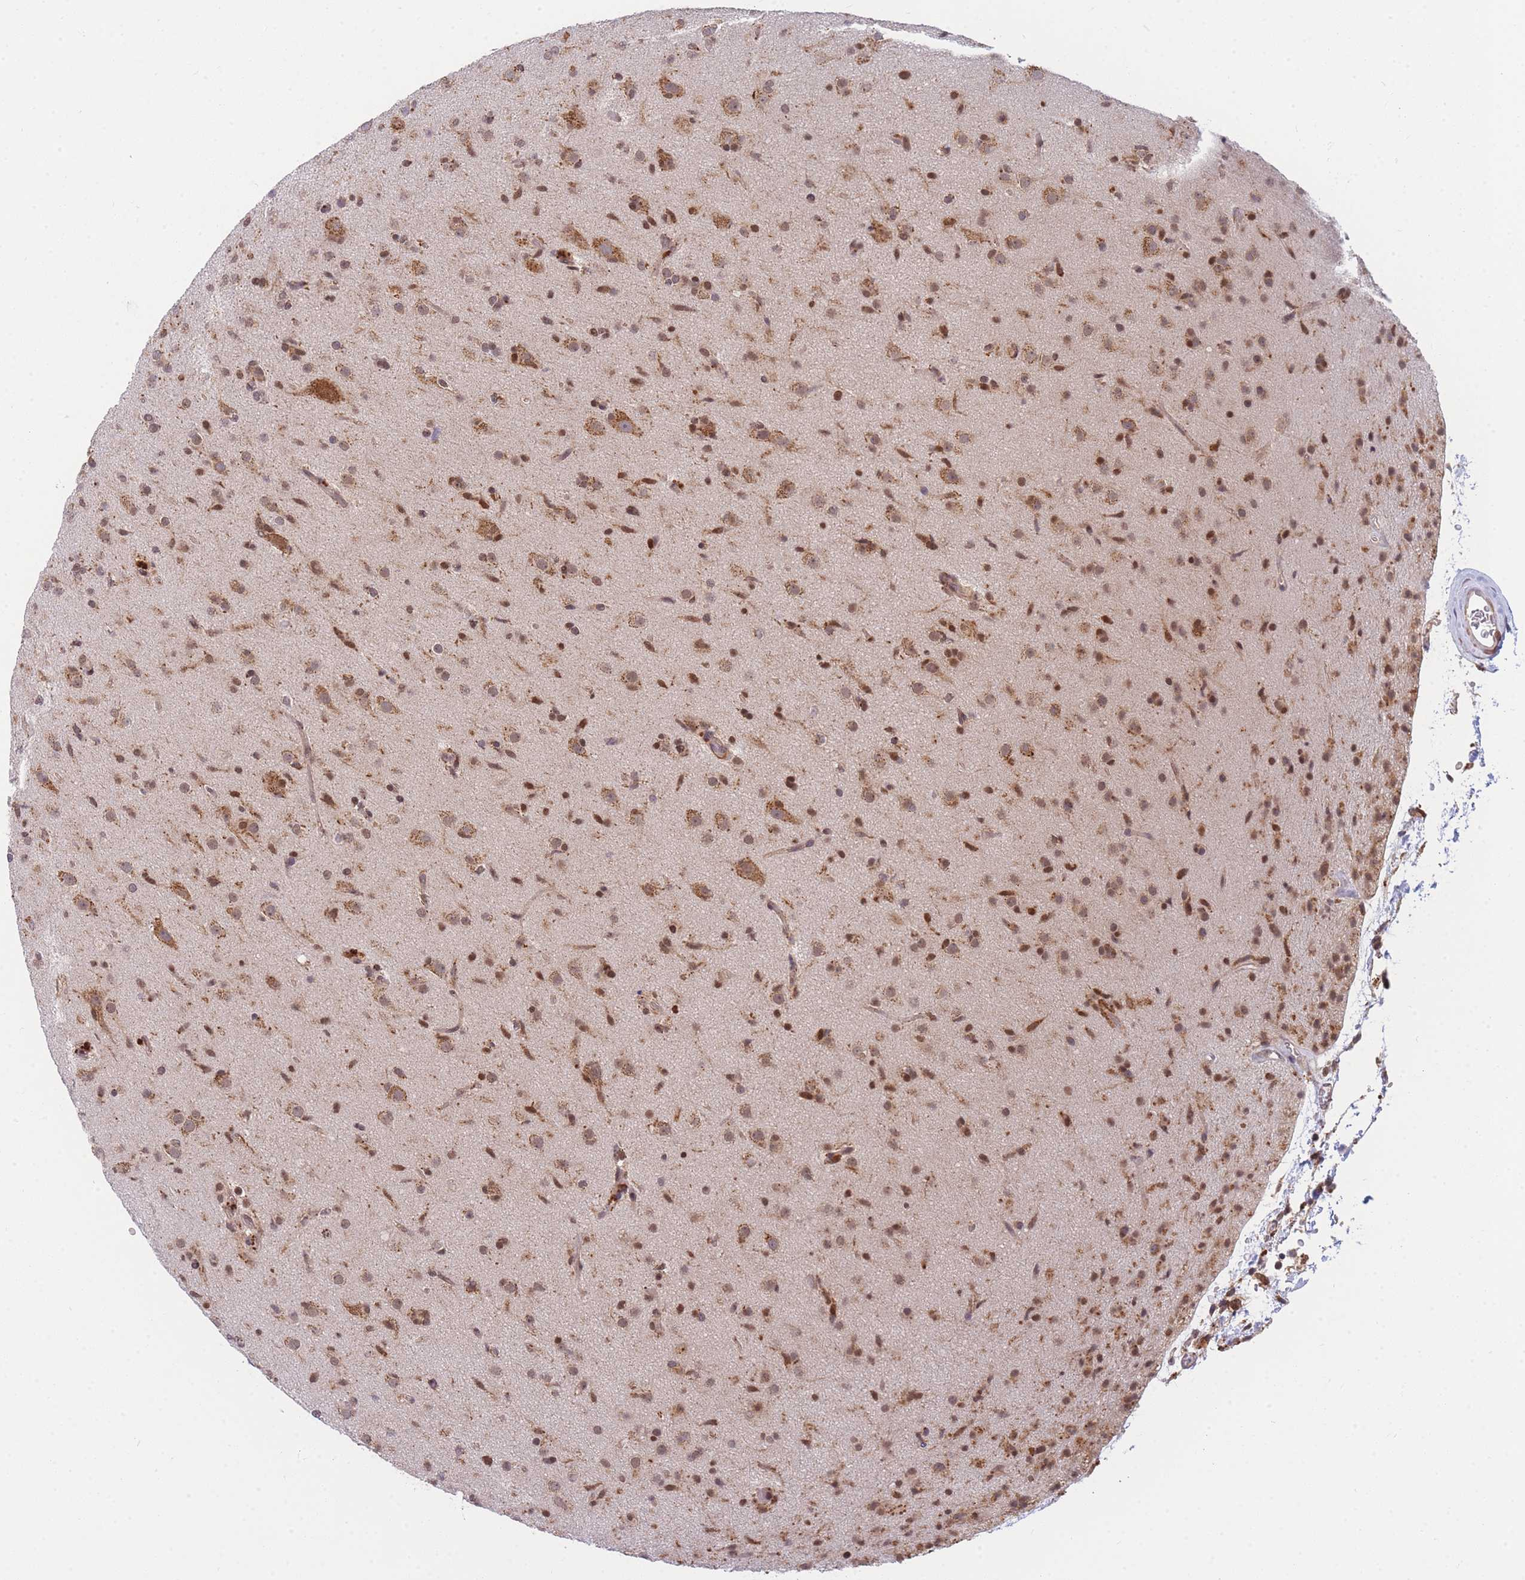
{"staining": {"intensity": "moderate", "quantity": ">75%", "location": "cytoplasmic/membranous,nuclear"}, "tissue": "glioma", "cell_type": "Tumor cells", "image_type": "cancer", "snomed": [{"axis": "morphology", "description": "Glioma, malignant, Low grade"}, {"axis": "topography", "description": "Brain"}], "caption": "Protein staining of malignant low-grade glioma tissue demonstrates moderate cytoplasmic/membranous and nuclear expression in about >75% of tumor cells.", "gene": "MRPL23", "patient": {"sex": "male", "age": 65}}